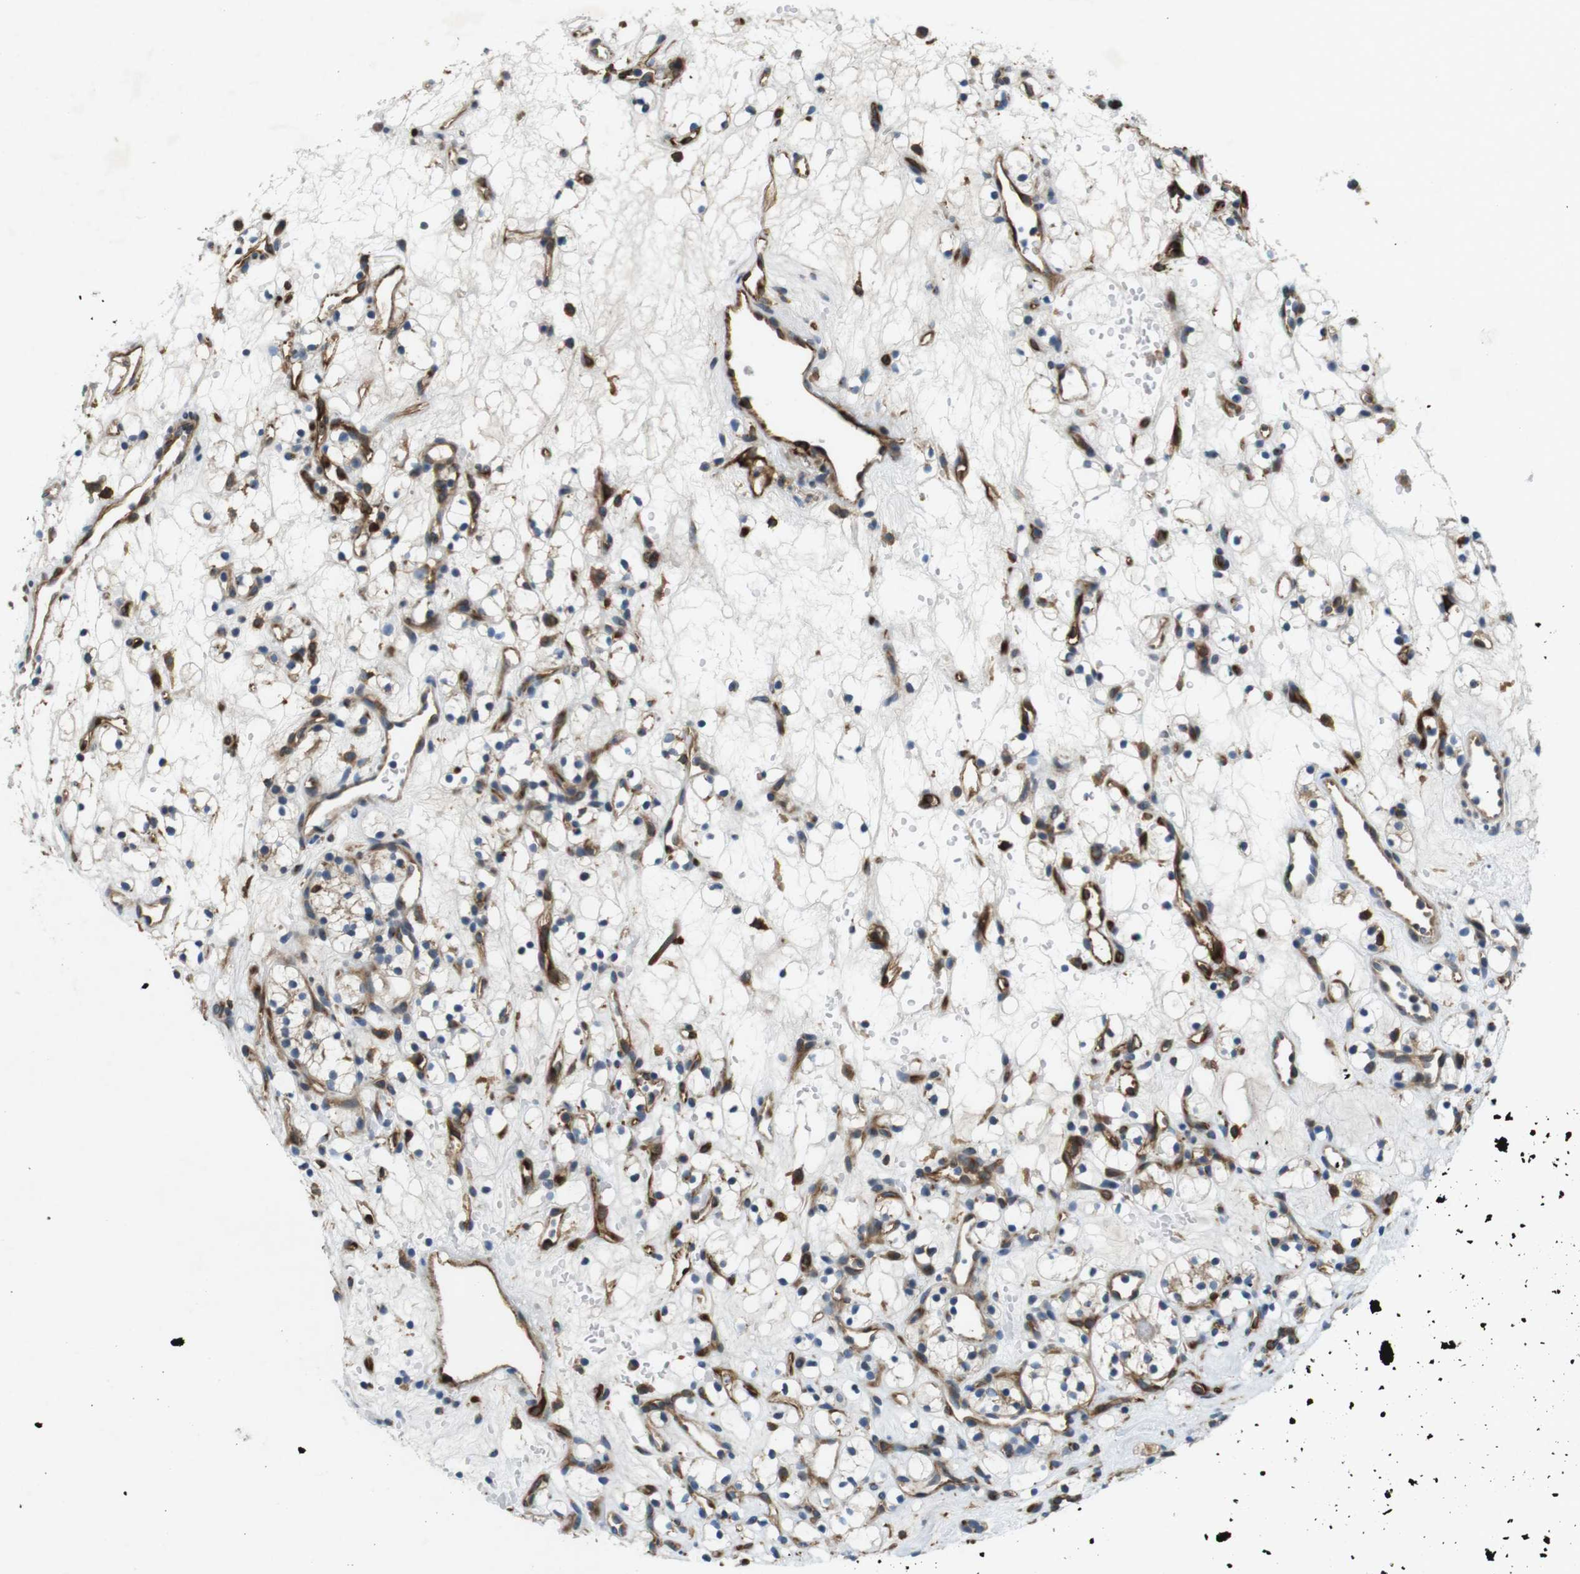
{"staining": {"intensity": "moderate", "quantity": "<25%", "location": "cytoplasmic/membranous"}, "tissue": "renal cancer", "cell_type": "Tumor cells", "image_type": "cancer", "snomed": [{"axis": "morphology", "description": "Adenocarcinoma, NOS"}, {"axis": "topography", "description": "Kidney"}], "caption": "High-power microscopy captured an immunohistochemistry (IHC) histopathology image of renal cancer, revealing moderate cytoplasmic/membranous expression in about <25% of tumor cells.", "gene": "PALD1", "patient": {"sex": "female", "age": 60}}